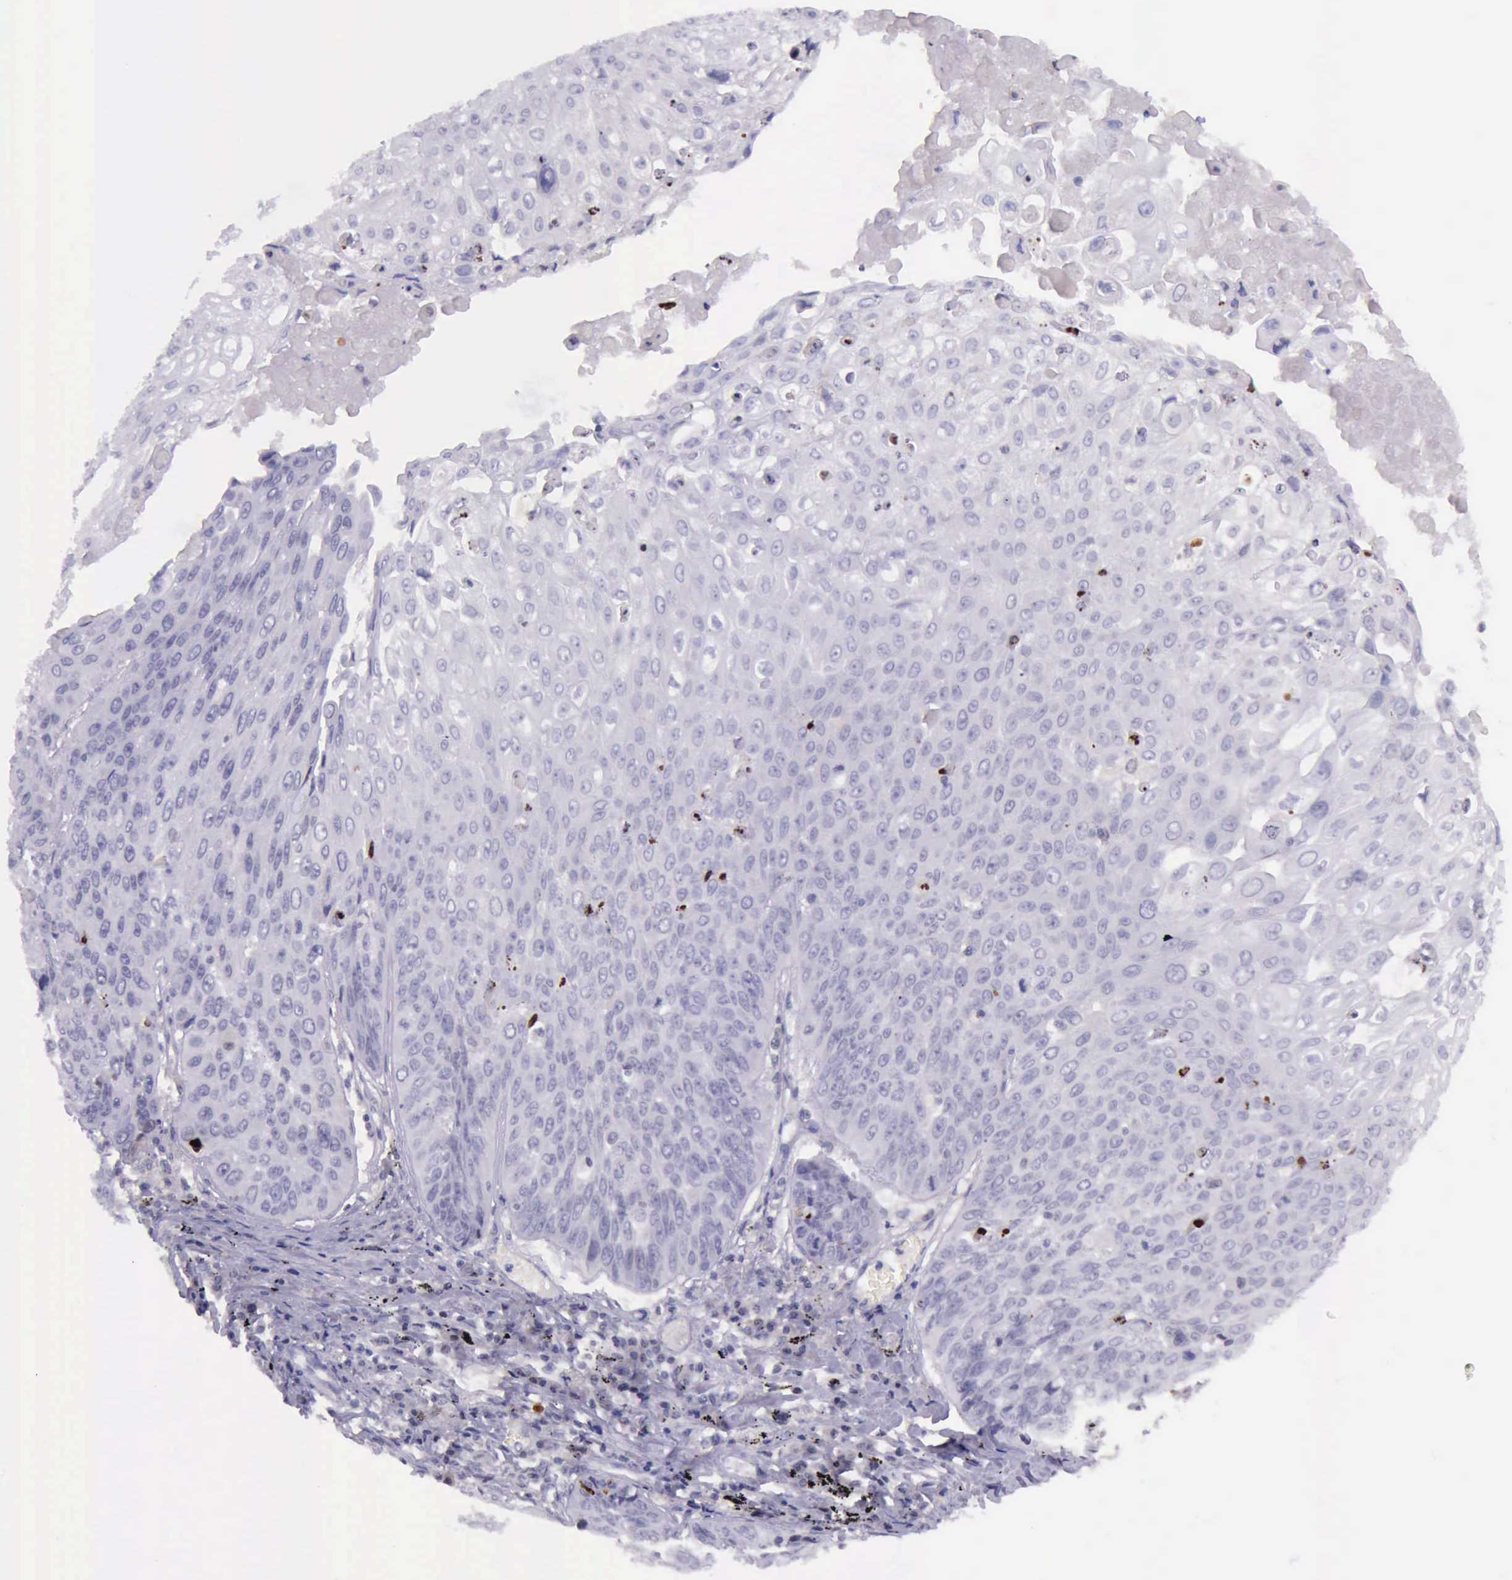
{"staining": {"intensity": "strong", "quantity": "<25%", "location": "nuclear"}, "tissue": "lung cancer", "cell_type": "Tumor cells", "image_type": "cancer", "snomed": [{"axis": "morphology", "description": "Adenocarcinoma, NOS"}, {"axis": "topography", "description": "Lung"}], "caption": "Immunohistochemistry (IHC) of human lung cancer (adenocarcinoma) reveals medium levels of strong nuclear staining in approximately <25% of tumor cells.", "gene": "PARP1", "patient": {"sex": "male", "age": 60}}